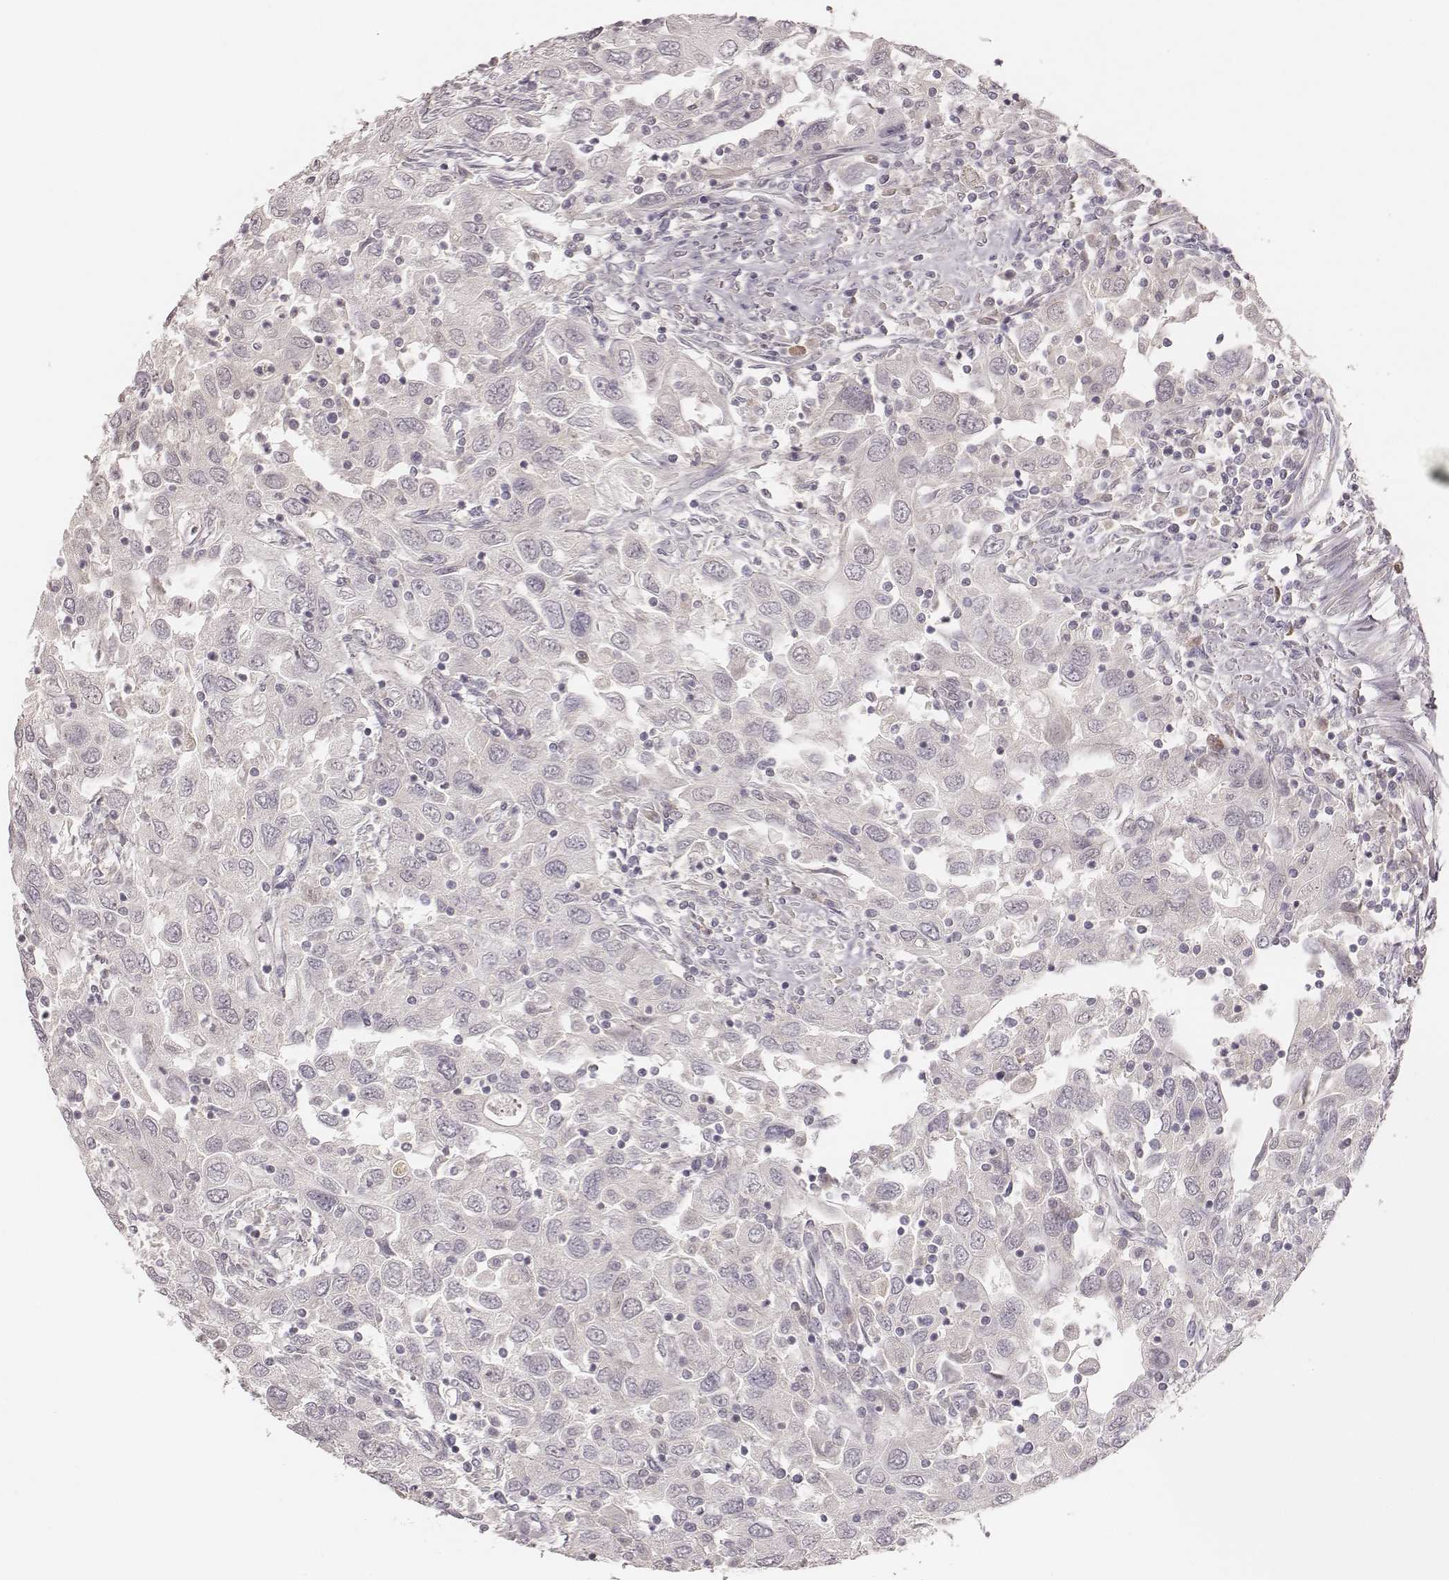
{"staining": {"intensity": "negative", "quantity": "none", "location": "none"}, "tissue": "urothelial cancer", "cell_type": "Tumor cells", "image_type": "cancer", "snomed": [{"axis": "morphology", "description": "Urothelial carcinoma, High grade"}, {"axis": "topography", "description": "Urinary bladder"}], "caption": "DAB (3,3'-diaminobenzidine) immunohistochemical staining of human urothelial cancer reveals no significant staining in tumor cells. The staining is performed using DAB (3,3'-diaminobenzidine) brown chromogen with nuclei counter-stained in using hematoxylin.", "gene": "LY6K", "patient": {"sex": "male", "age": 76}}